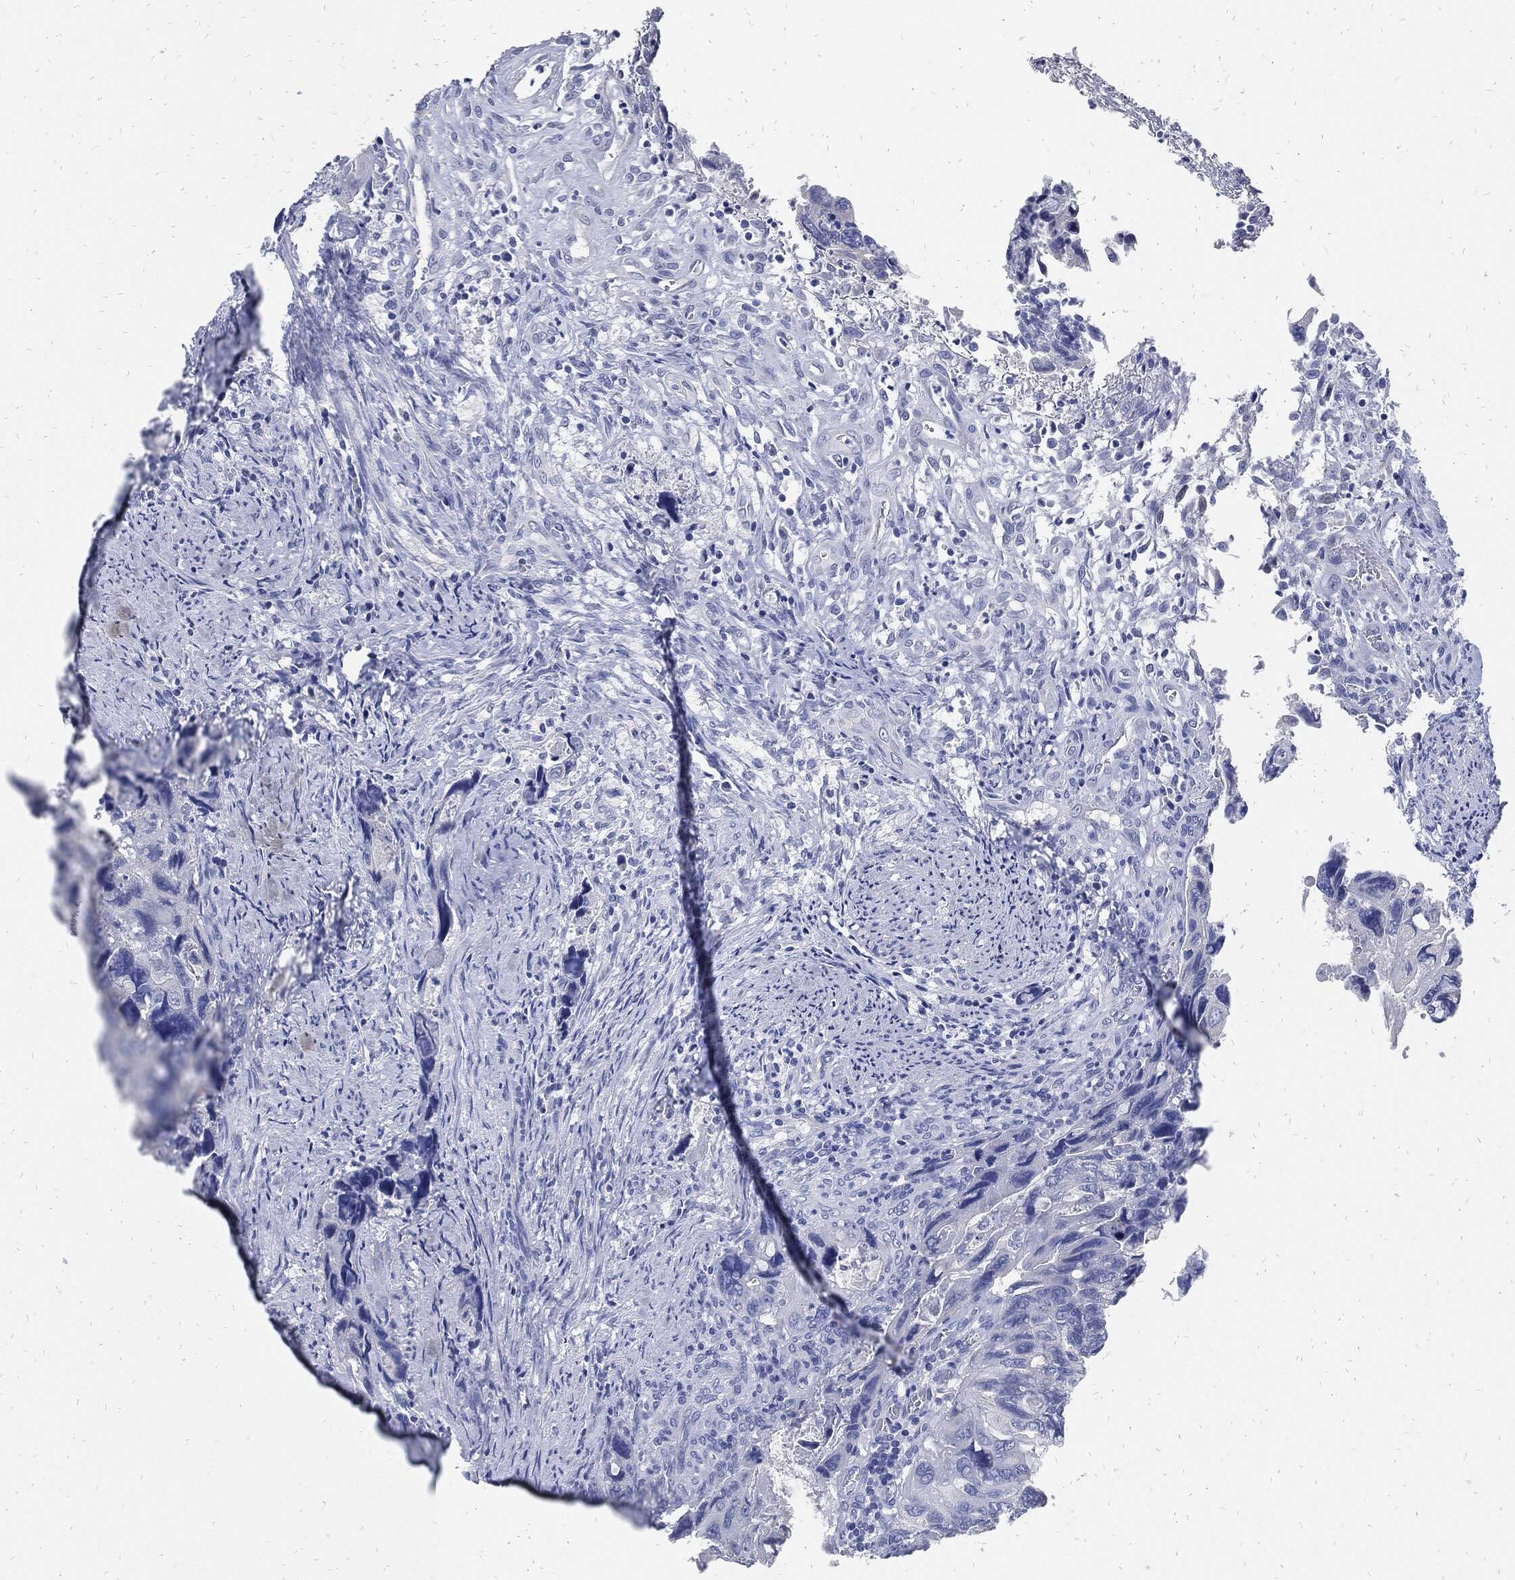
{"staining": {"intensity": "negative", "quantity": "none", "location": "none"}, "tissue": "colorectal cancer", "cell_type": "Tumor cells", "image_type": "cancer", "snomed": [{"axis": "morphology", "description": "Adenocarcinoma, NOS"}, {"axis": "topography", "description": "Rectum"}], "caption": "There is no significant staining in tumor cells of adenocarcinoma (colorectal).", "gene": "FABP4", "patient": {"sex": "male", "age": 62}}